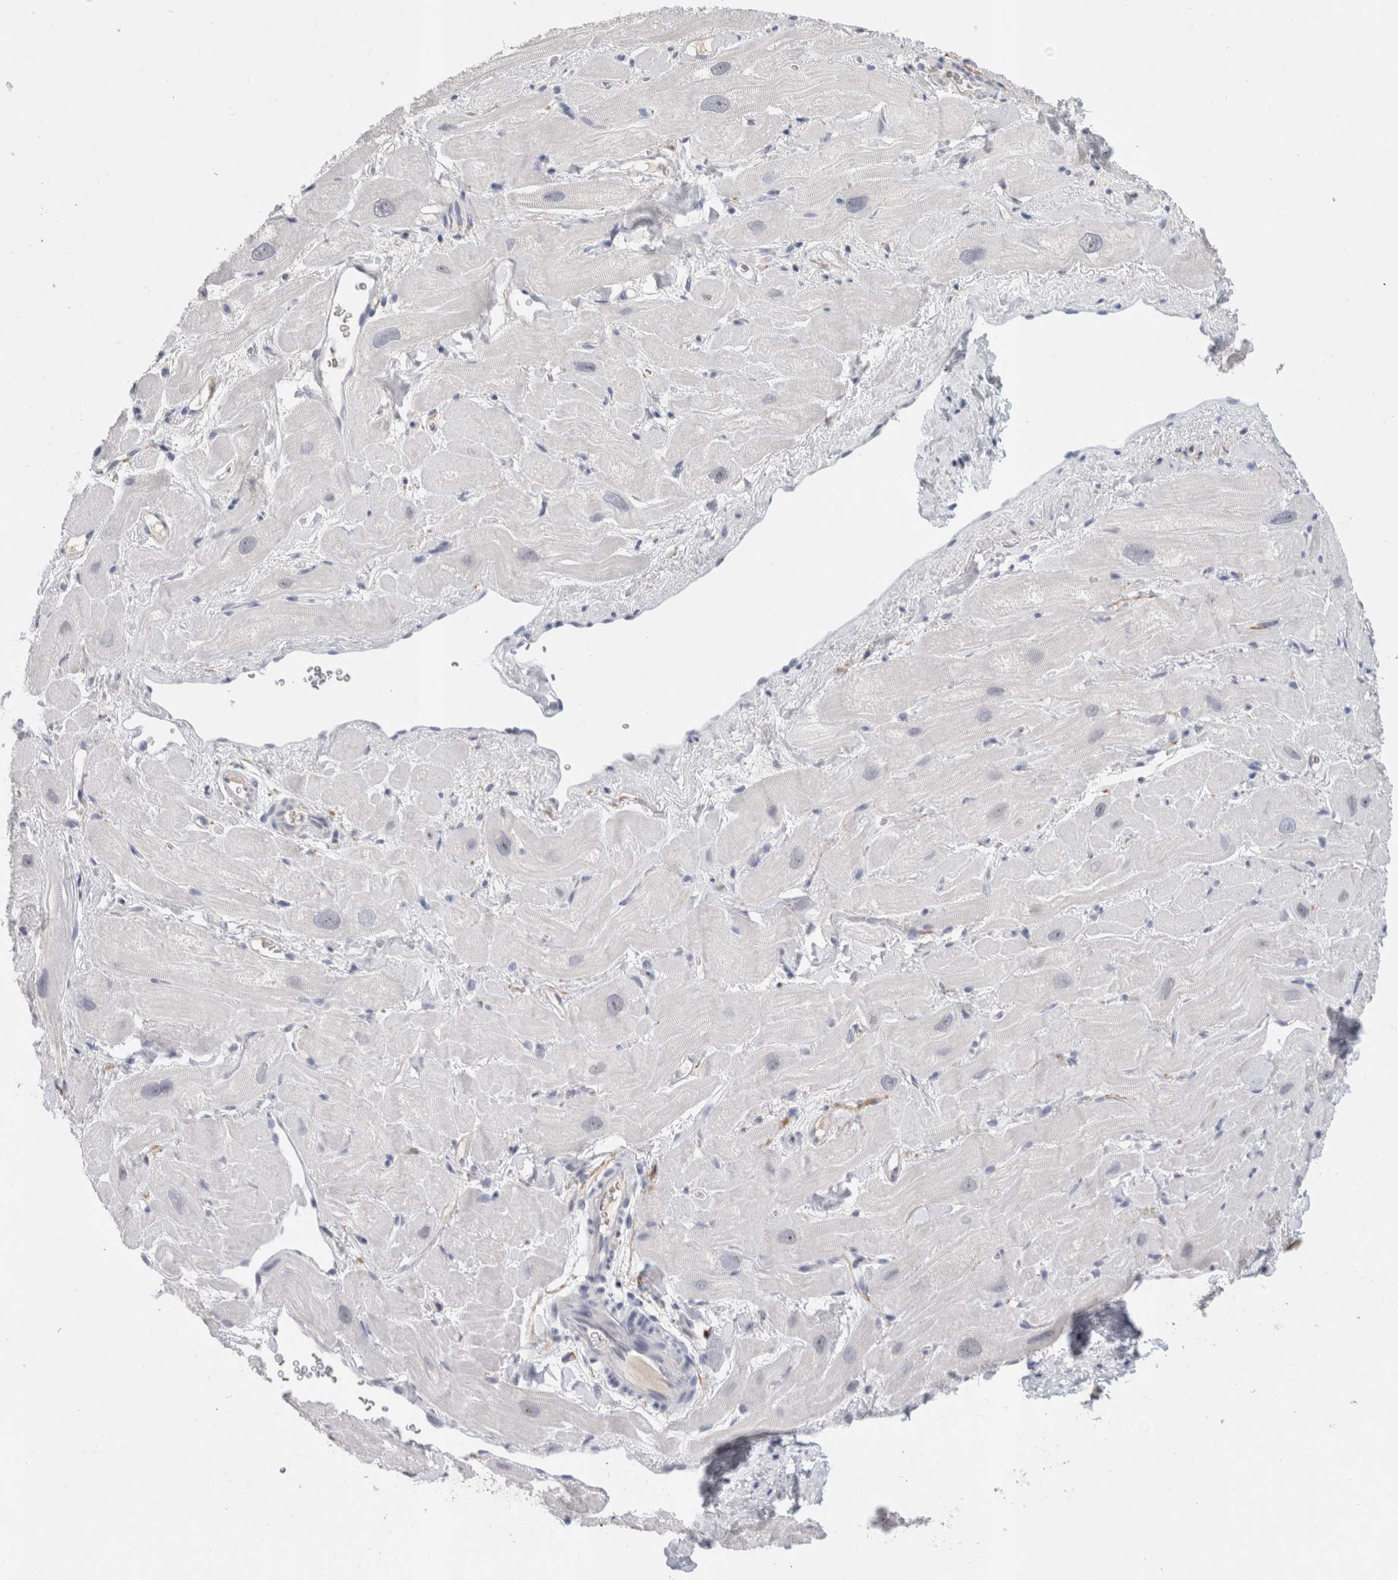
{"staining": {"intensity": "negative", "quantity": "none", "location": "none"}, "tissue": "heart muscle", "cell_type": "Cardiomyocytes", "image_type": "normal", "snomed": [{"axis": "morphology", "description": "Normal tissue, NOS"}, {"axis": "topography", "description": "Heart"}], "caption": "Immunohistochemistry histopathology image of normal heart muscle stained for a protein (brown), which demonstrates no expression in cardiomyocytes.", "gene": "CADM3", "patient": {"sex": "male", "age": 49}}